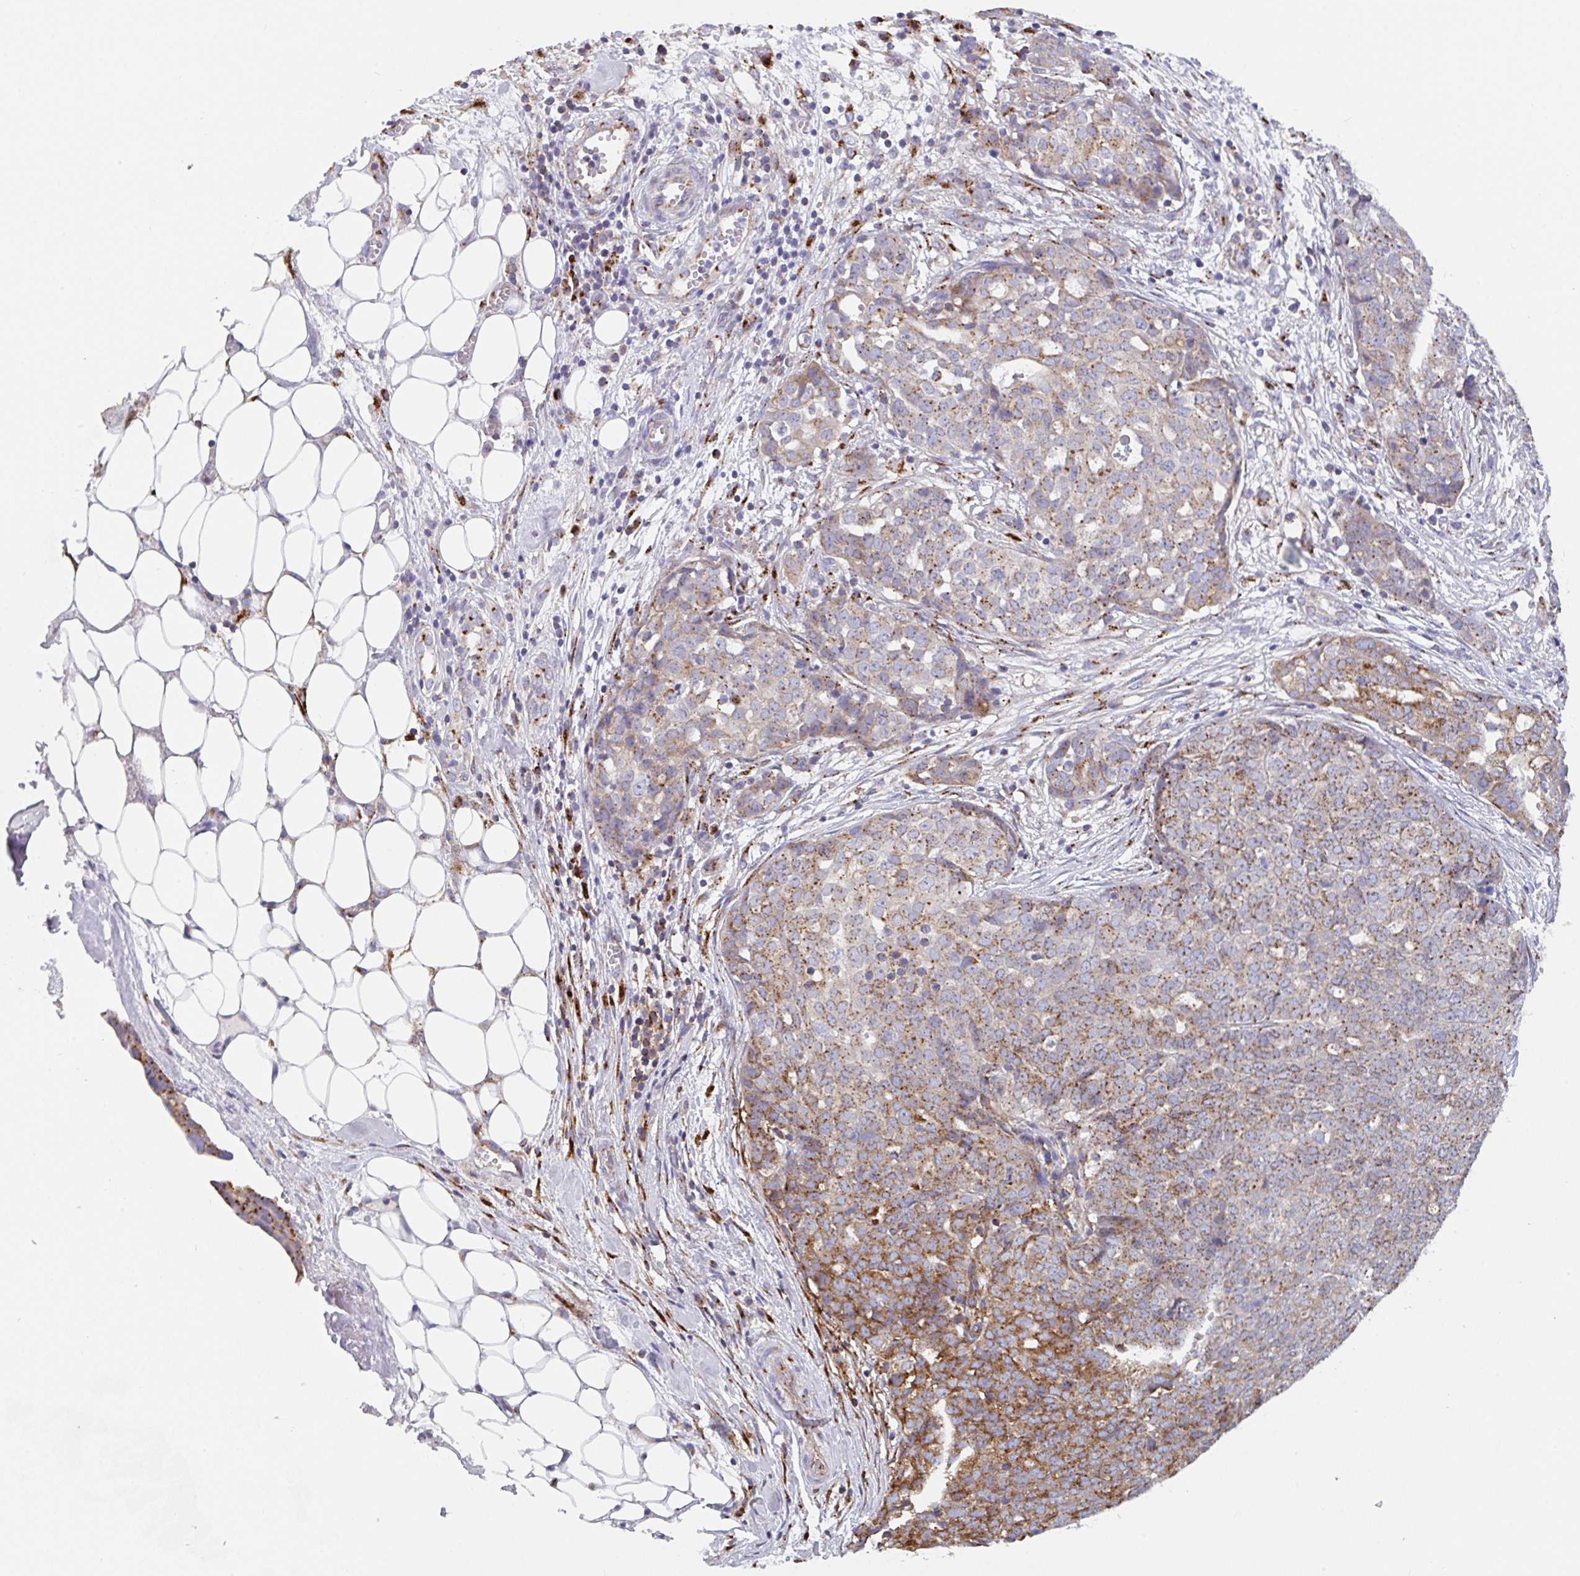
{"staining": {"intensity": "moderate", "quantity": ">75%", "location": "cytoplasmic/membranous"}, "tissue": "ovarian cancer", "cell_type": "Tumor cells", "image_type": "cancer", "snomed": [{"axis": "morphology", "description": "Cystadenocarcinoma, serous, NOS"}, {"axis": "topography", "description": "Soft tissue"}, {"axis": "topography", "description": "Ovary"}], "caption": "A medium amount of moderate cytoplasmic/membranous staining is seen in about >75% of tumor cells in ovarian serous cystadenocarcinoma tissue. (DAB IHC with brightfield microscopy, high magnification).", "gene": "PROSER3", "patient": {"sex": "female", "age": 57}}